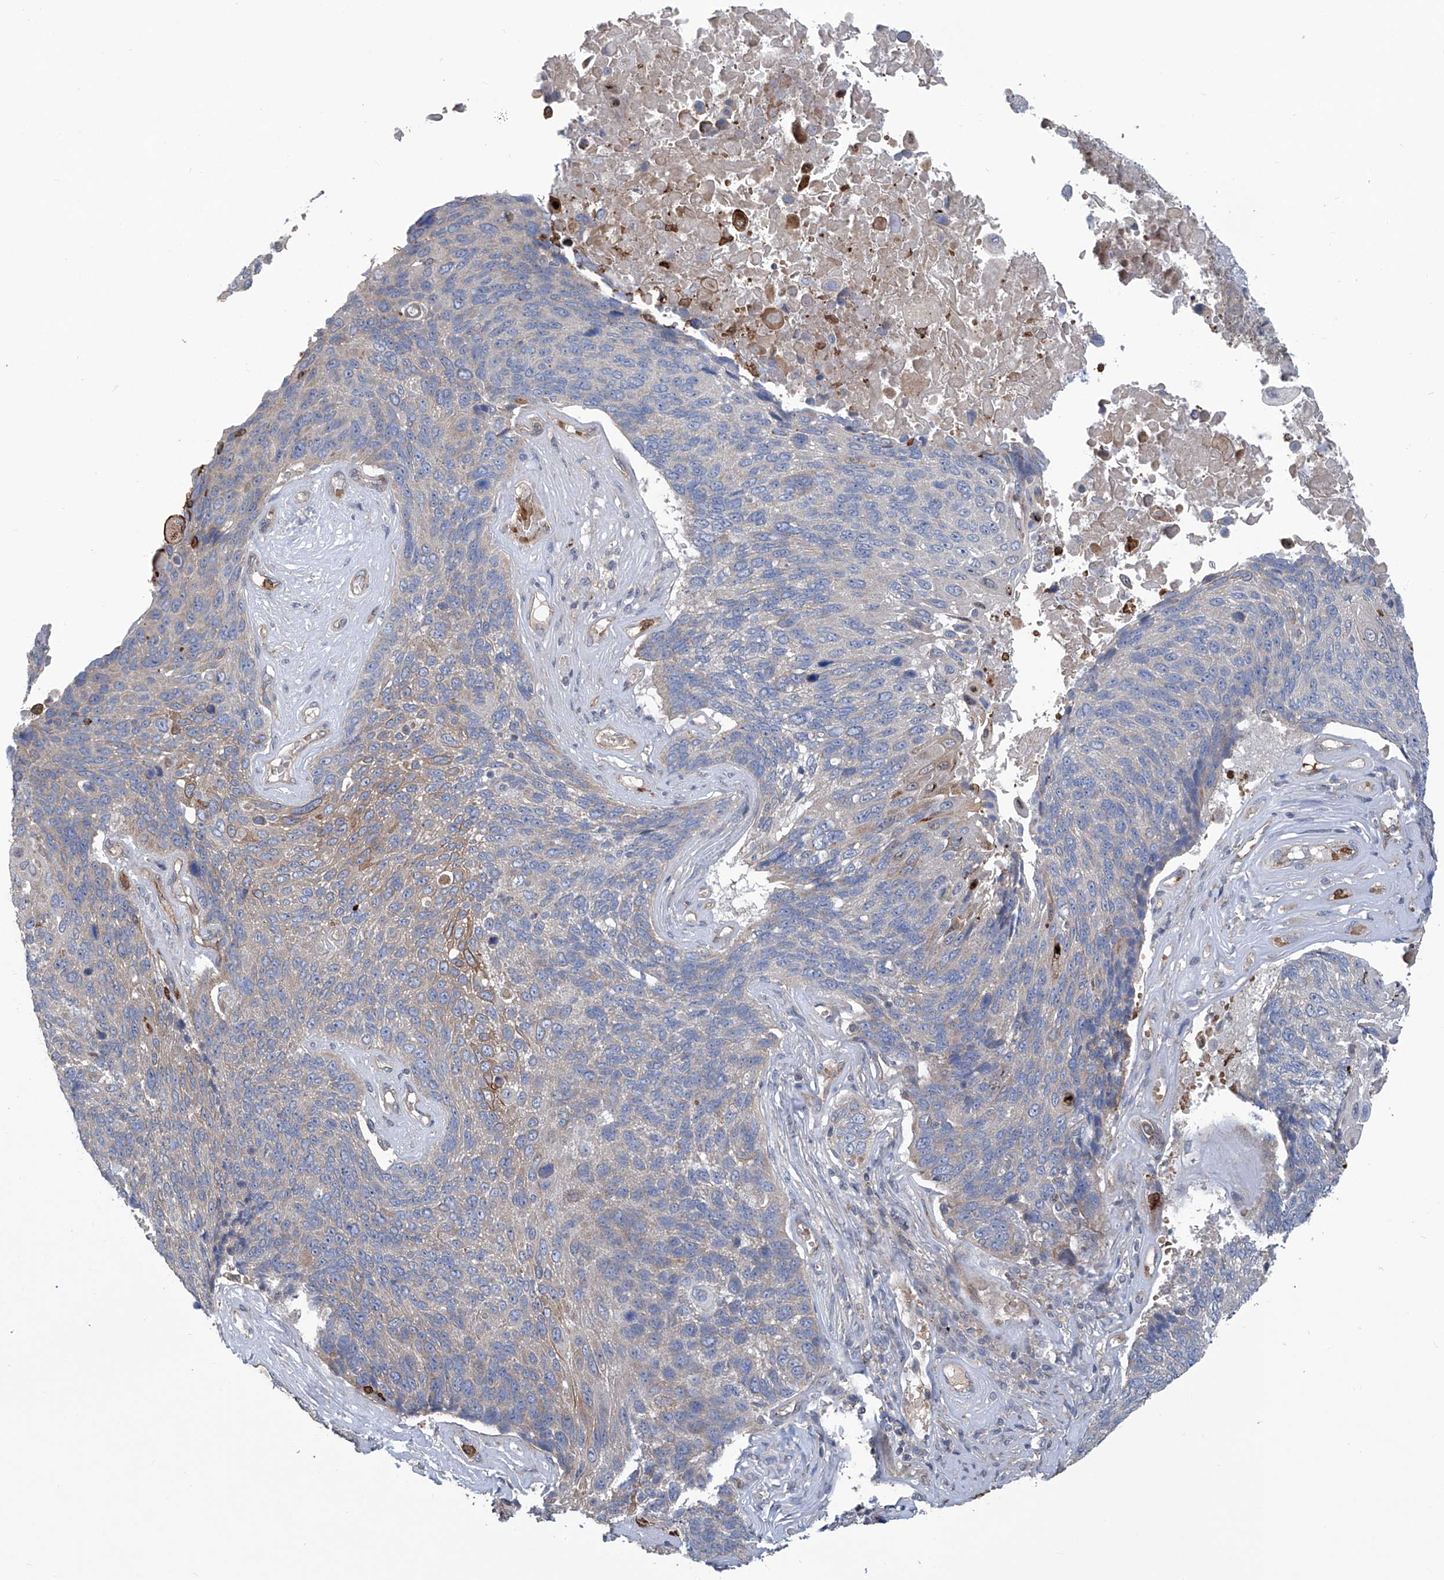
{"staining": {"intensity": "weak", "quantity": "<25%", "location": "cytoplasmic/membranous"}, "tissue": "lung cancer", "cell_type": "Tumor cells", "image_type": "cancer", "snomed": [{"axis": "morphology", "description": "Squamous cell carcinoma, NOS"}, {"axis": "topography", "description": "Lung"}], "caption": "IHC photomicrograph of squamous cell carcinoma (lung) stained for a protein (brown), which demonstrates no expression in tumor cells.", "gene": "EIF2D", "patient": {"sex": "male", "age": 66}}